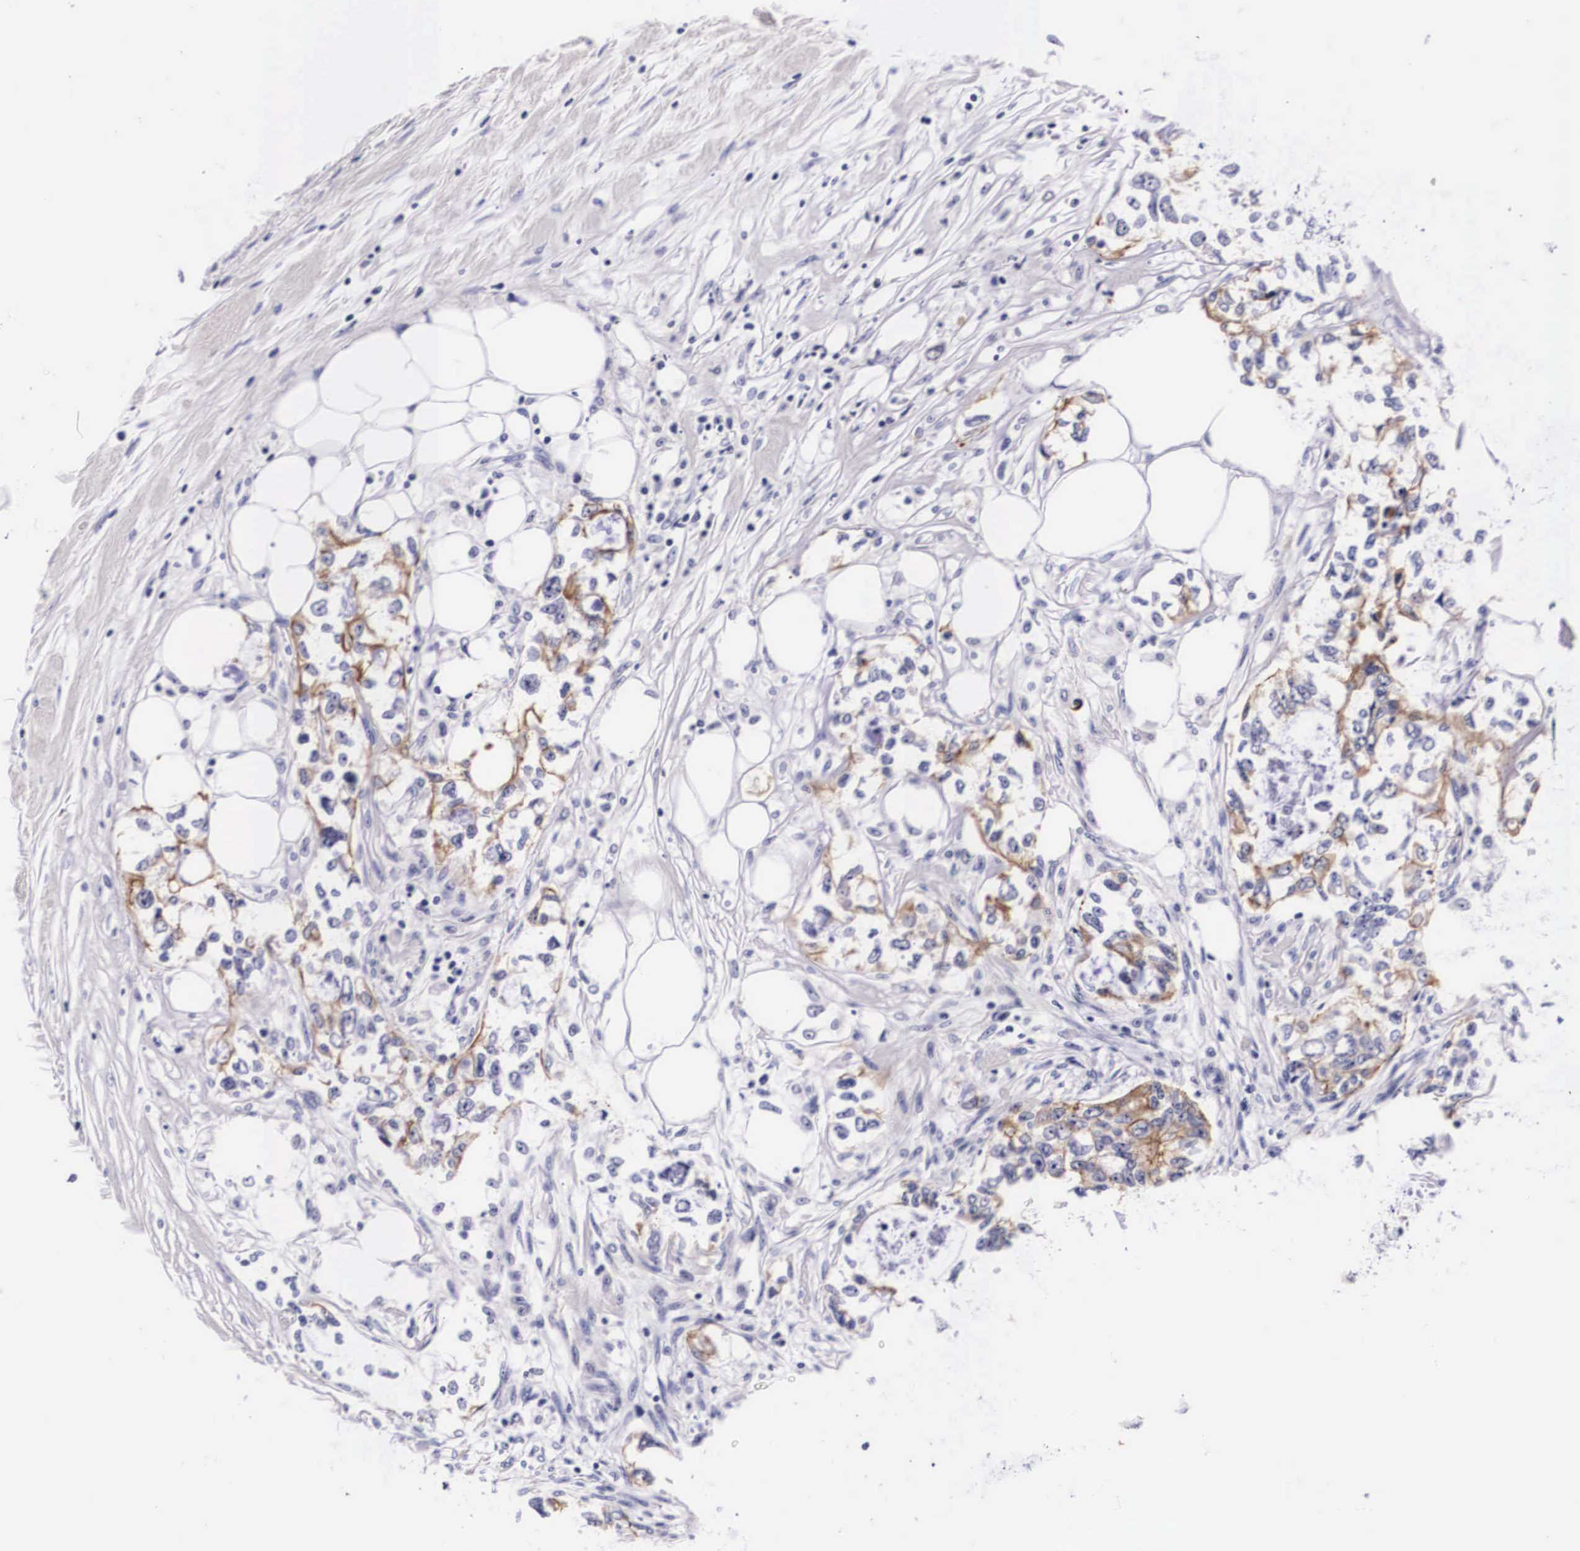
{"staining": {"intensity": "weak", "quantity": "25%-75%", "location": "cytoplasmic/membranous"}, "tissue": "colorectal cancer", "cell_type": "Tumor cells", "image_type": "cancer", "snomed": [{"axis": "morphology", "description": "Adenocarcinoma, NOS"}, {"axis": "topography", "description": "Rectum"}], "caption": "Tumor cells demonstrate weak cytoplasmic/membranous expression in about 25%-75% of cells in colorectal adenocarcinoma. Using DAB (brown) and hematoxylin (blue) stains, captured at high magnification using brightfield microscopy.", "gene": "PHETA2", "patient": {"sex": "female", "age": 57}}